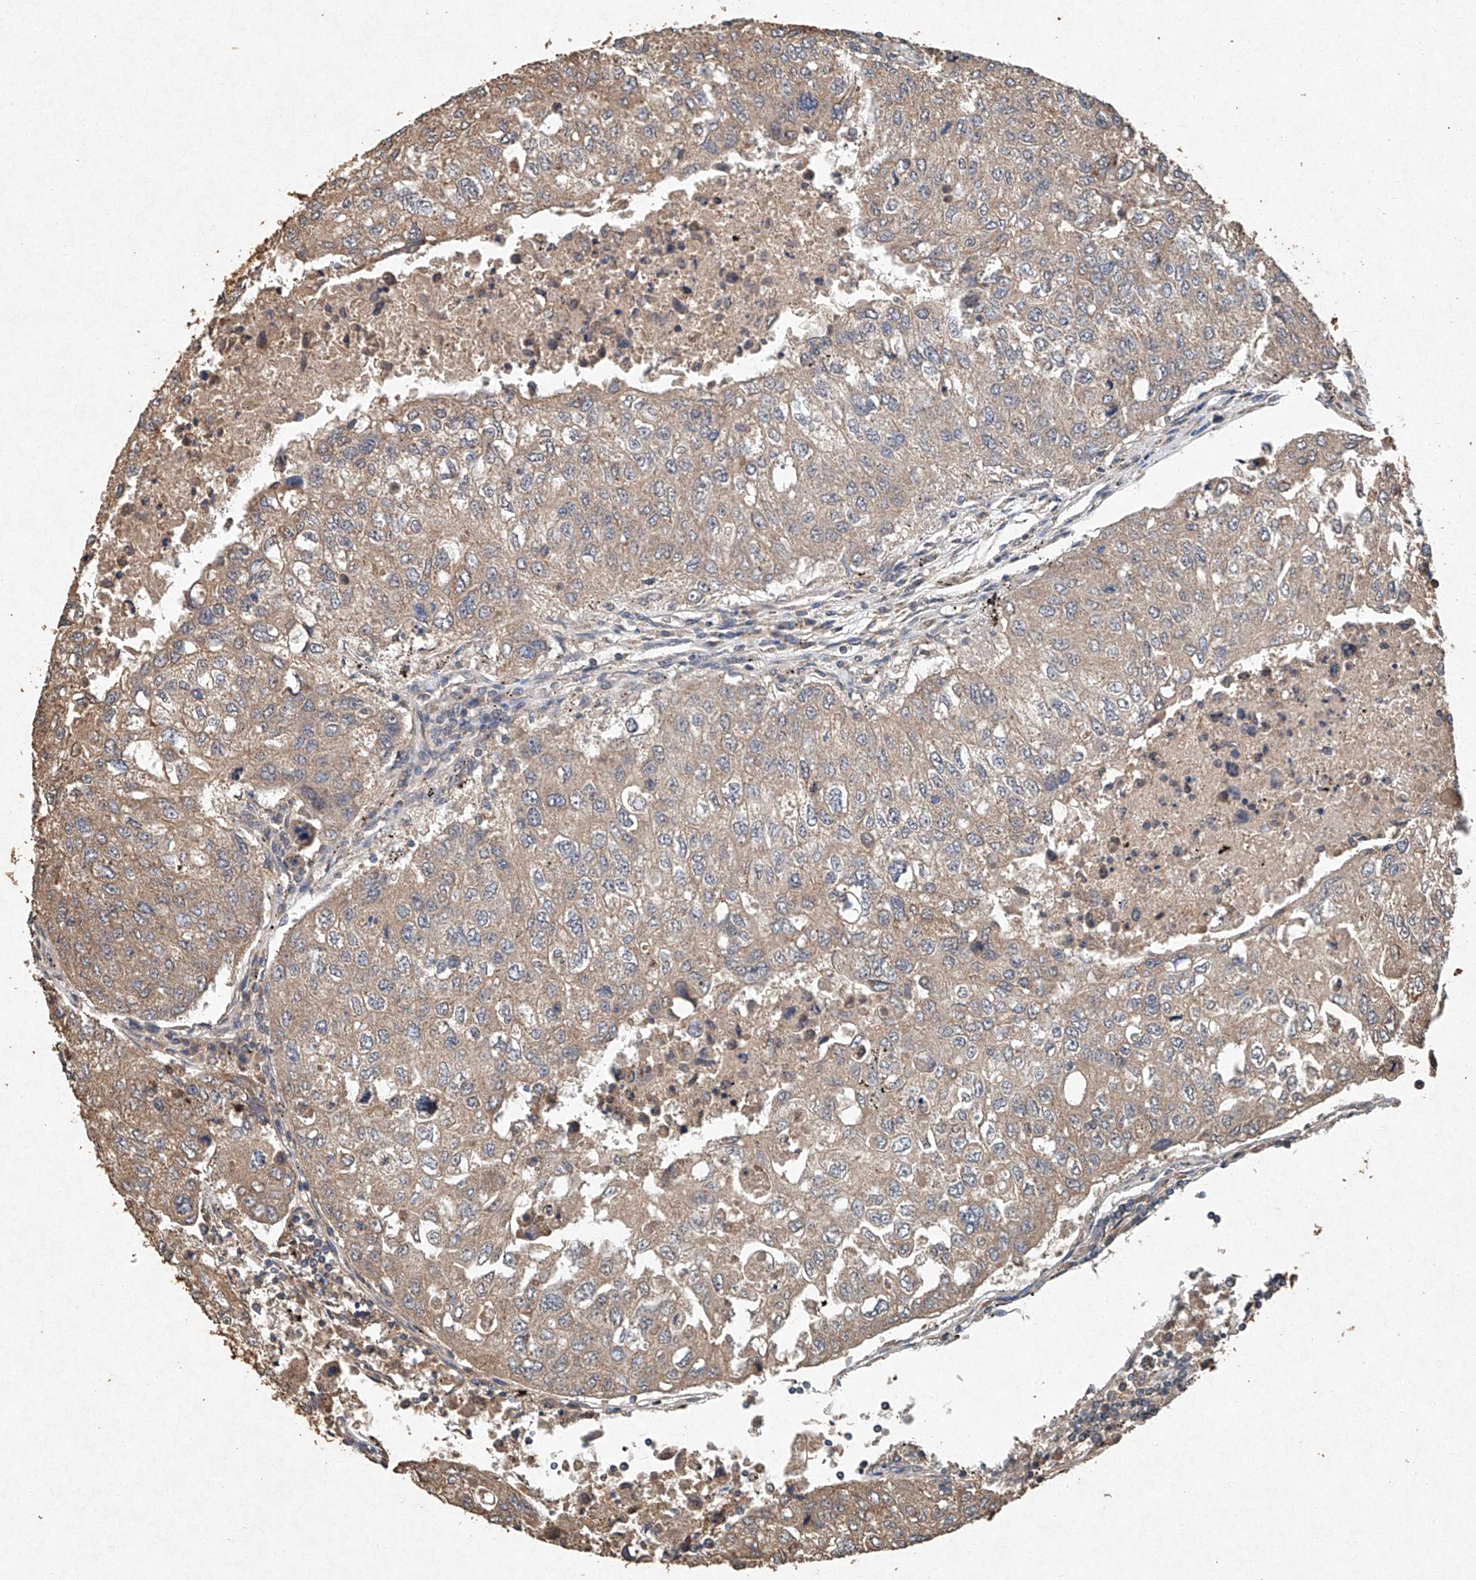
{"staining": {"intensity": "weak", "quantity": ">75%", "location": "cytoplasmic/membranous"}, "tissue": "urothelial cancer", "cell_type": "Tumor cells", "image_type": "cancer", "snomed": [{"axis": "morphology", "description": "Urothelial carcinoma, High grade"}, {"axis": "topography", "description": "Lymph node"}, {"axis": "topography", "description": "Urinary bladder"}], "caption": "Immunohistochemical staining of human urothelial cancer displays low levels of weak cytoplasmic/membranous protein staining in about >75% of tumor cells.", "gene": "STK3", "patient": {"sex": "male", "age": 51}}